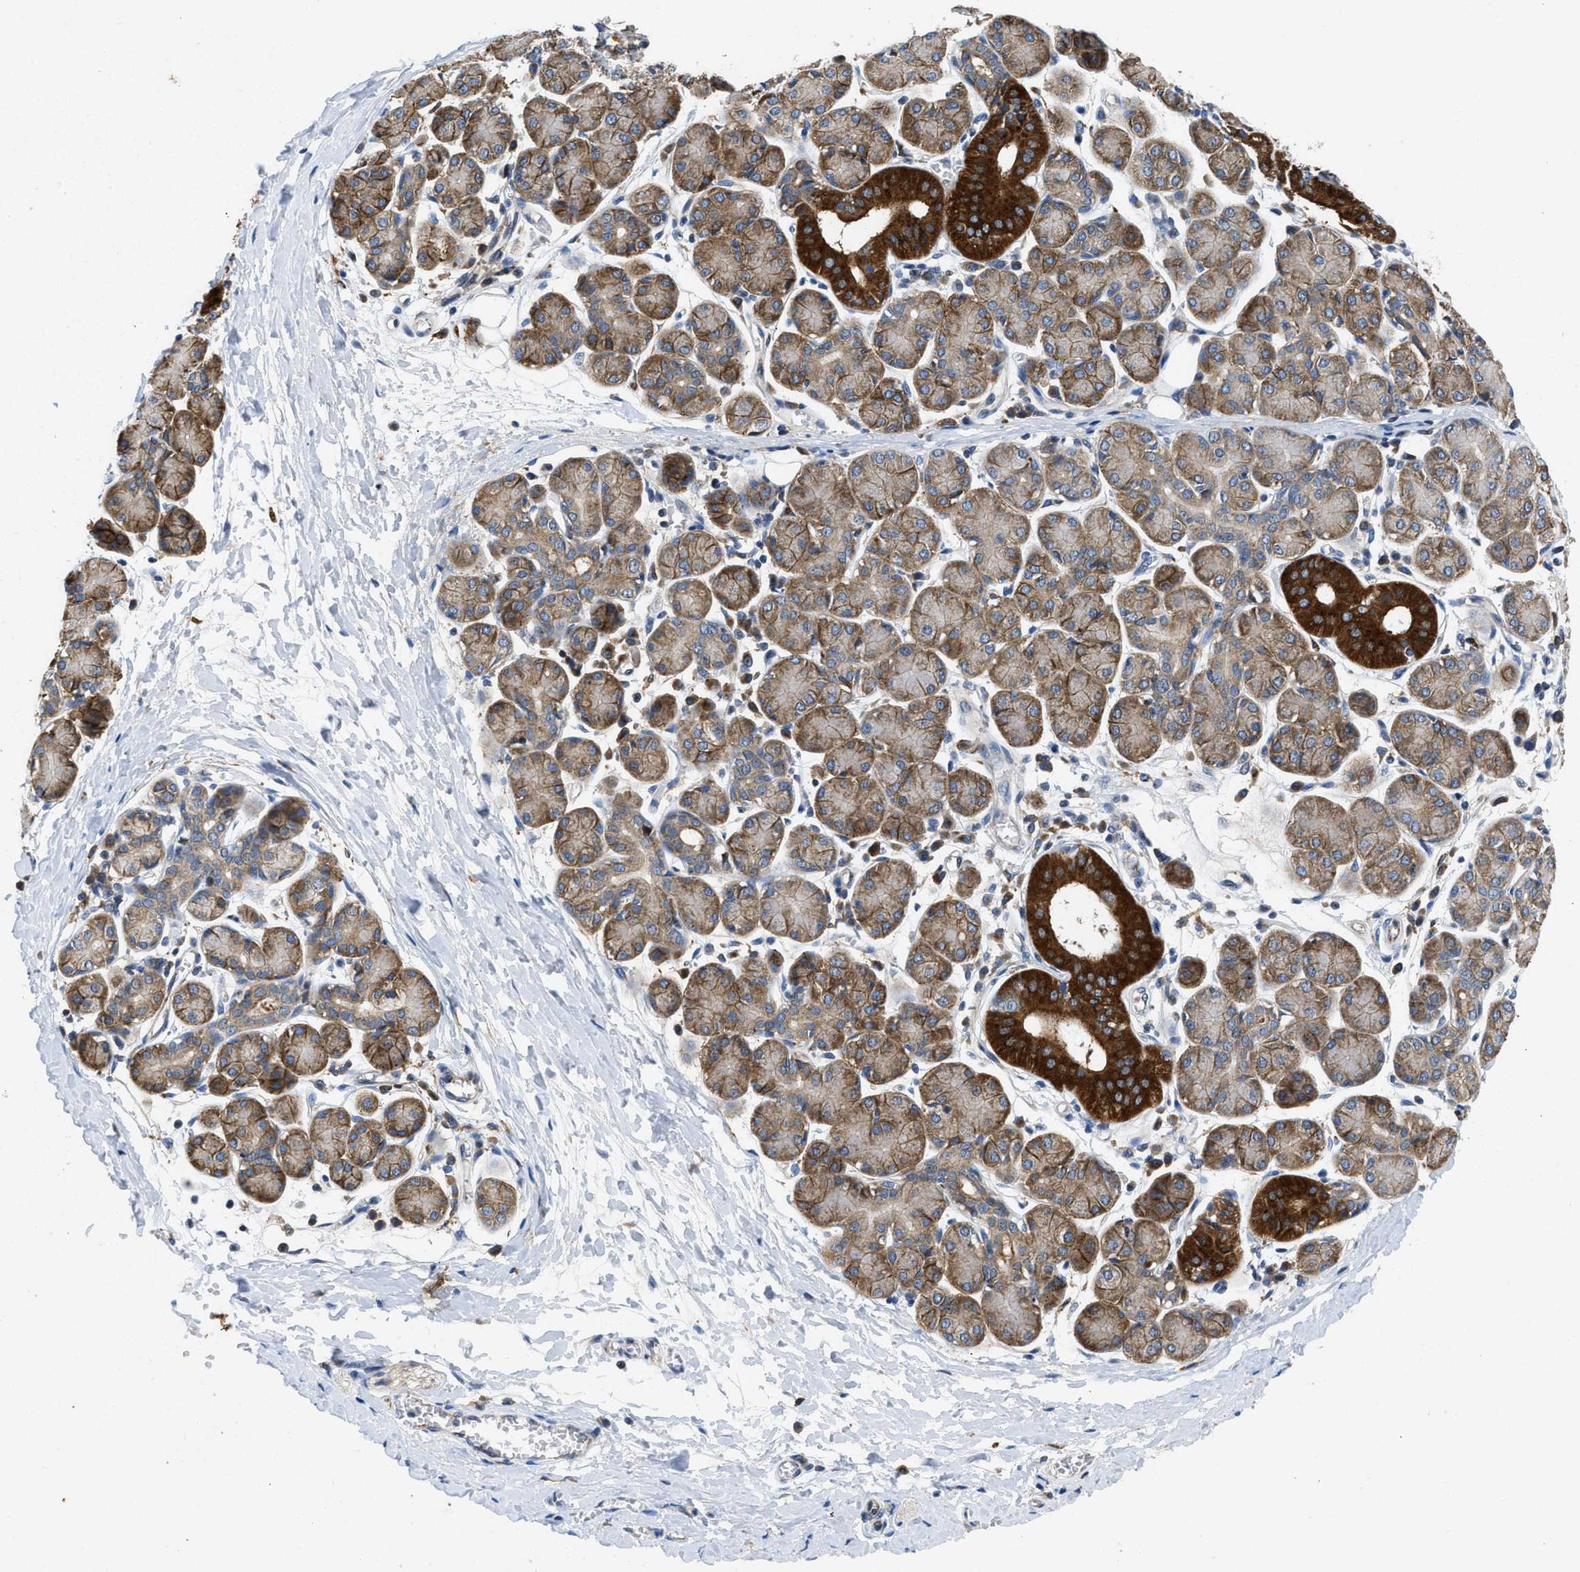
{"staining": {"intensity": "strong", "quantity": "25%-75%", "location": "cytoplasmic/membranous"}, "tissue": "salivary gland", "cell_type": "Glandular cells", "image_type": "normal", "snomed": [{"axis": "morphology", "description": "Normal tissue, NOS"}, {"axis": "morphology", "description": "Inflammation, NOS"}, {"axis": "topography", "description": "Lymph node"}, {"axis": "topography", "description": "Salivary gland"}], "caption": "Strong cytoplasmic/membranous expression is present in approximately 25%-75% of glandular cells in benign salivary gland.", "gene": "ENPP4", "patient": {"sex": "male", "age": 3}}